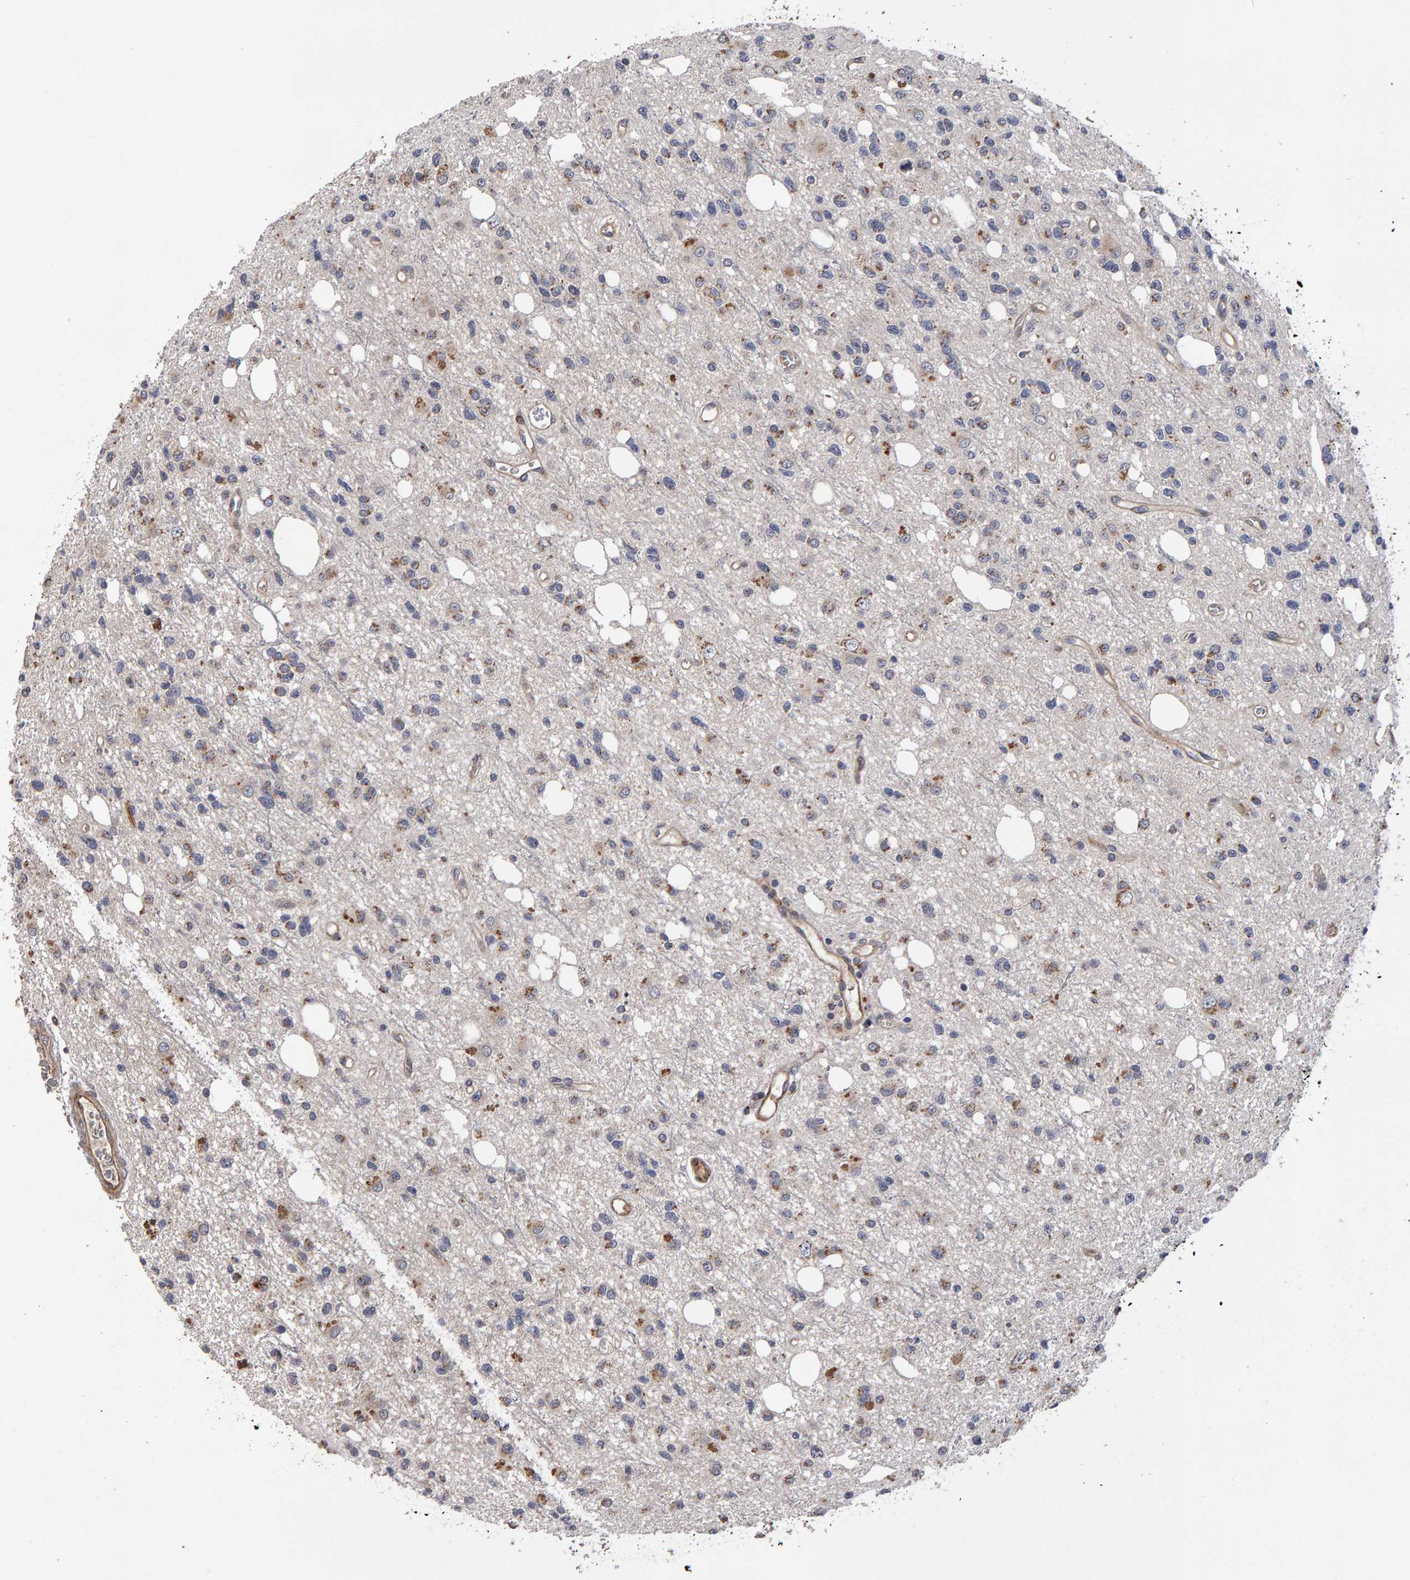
{"staining": {"intensity": "moderate", "quantity": ">75%", "location": "cytoplasmic/membranous"}, "tissue": "glioma", "cell_type": "Tumor cells", "image_type": "cancer", "snomed": [{"axis": "morphology", "description": "Glioma, malignant, High grade"}, {"axis": "topography", "description": "Brain"}], "caption": "Protein expression analysis of human glioma reveals moderate cytoplasmic/membranous expression in about >75% of tumor cells.", "gene": "CANT1", "patient": {"sex": "female", "age": 62}}